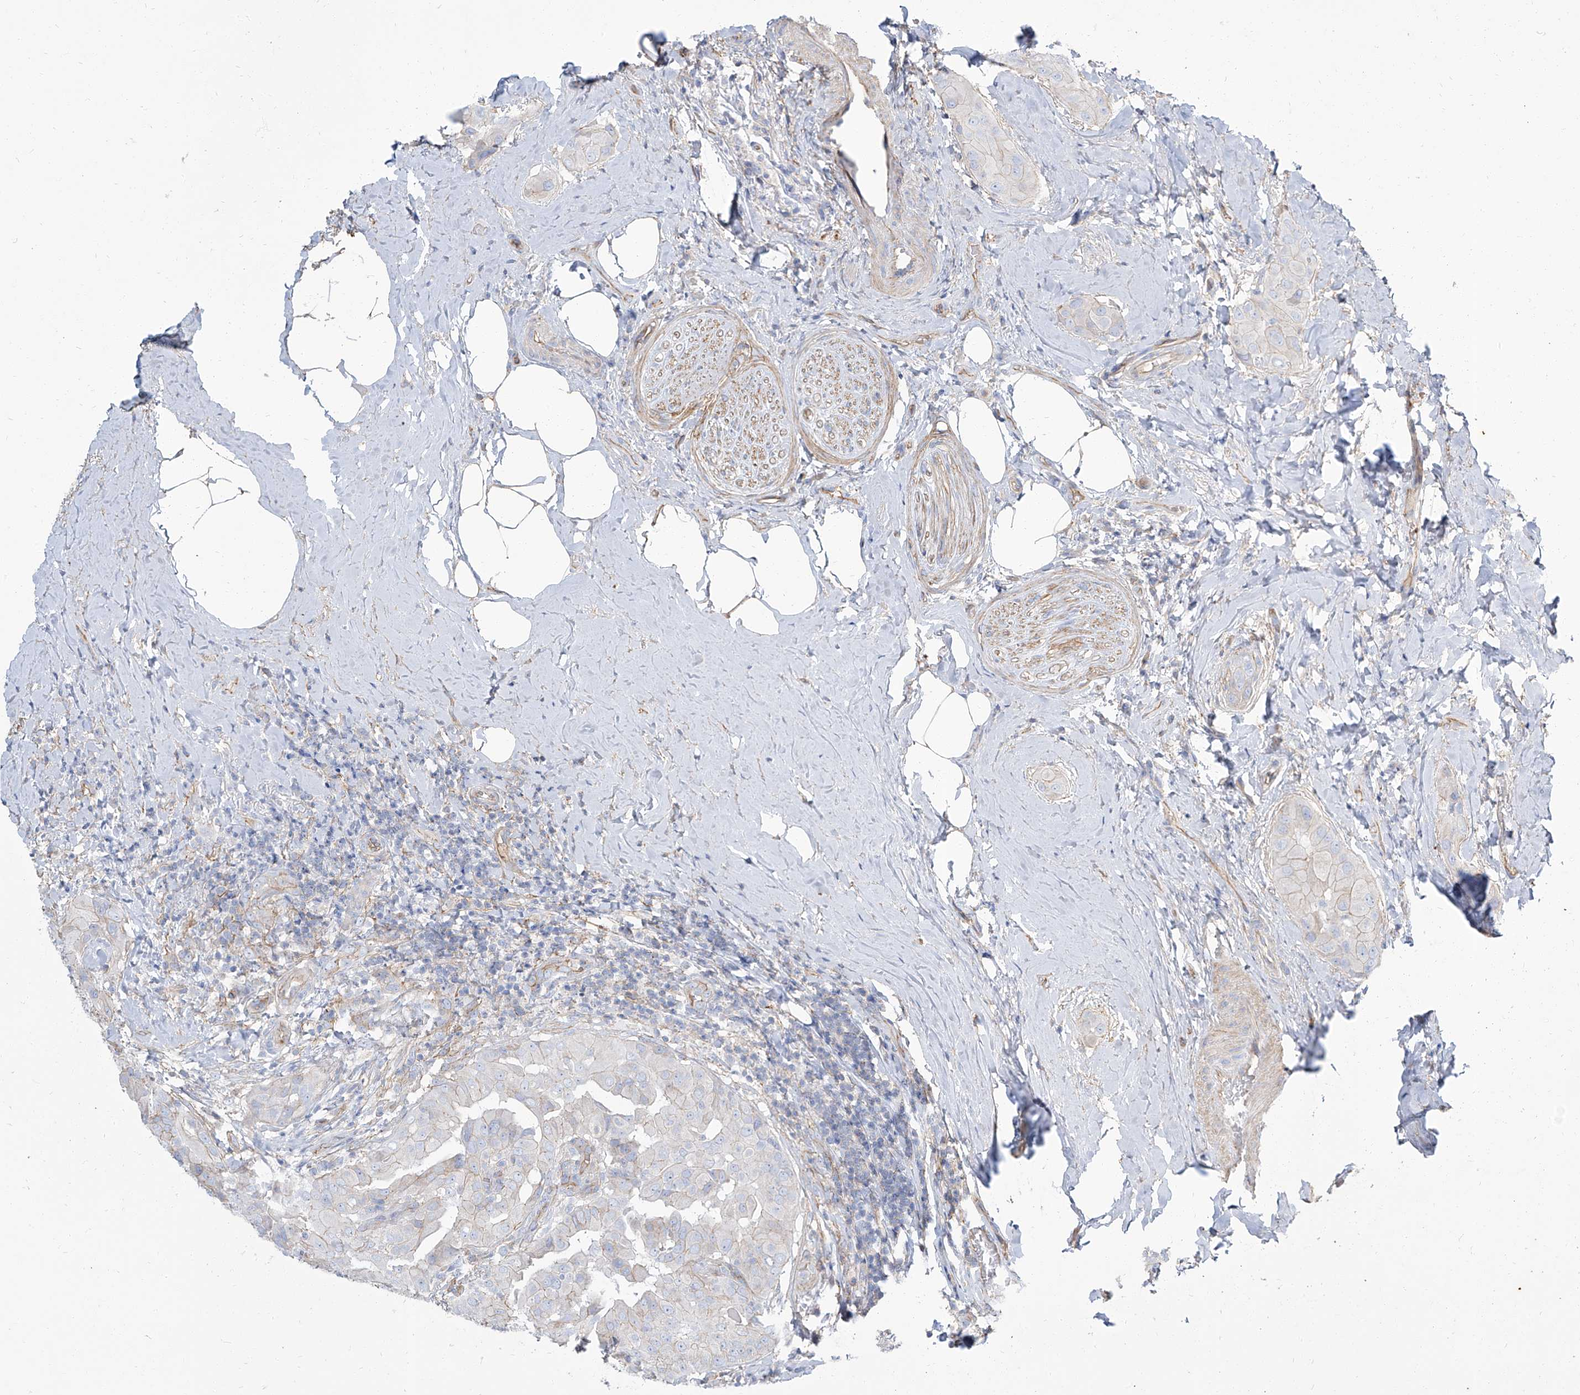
{"staining": {"intensity": "negative", "quantity": "none", "location": "none"}, "tissue": "thyroid cancer", "cell_type": "Tumor cells", "image_type": "cancer", "snomed": [{"axis": "morphology", "description": "Papillary adenocarcinoma, NOS"}, {"axis": "topography", "description": "Thyroid gland"}], "caption": "Image shows no protein positivity in tumor cells of thyroid cancer (papillary adenocarcinoma) tissue.", "gene": "TXLNB", "patient": {"sex": "male", "age": 33}}